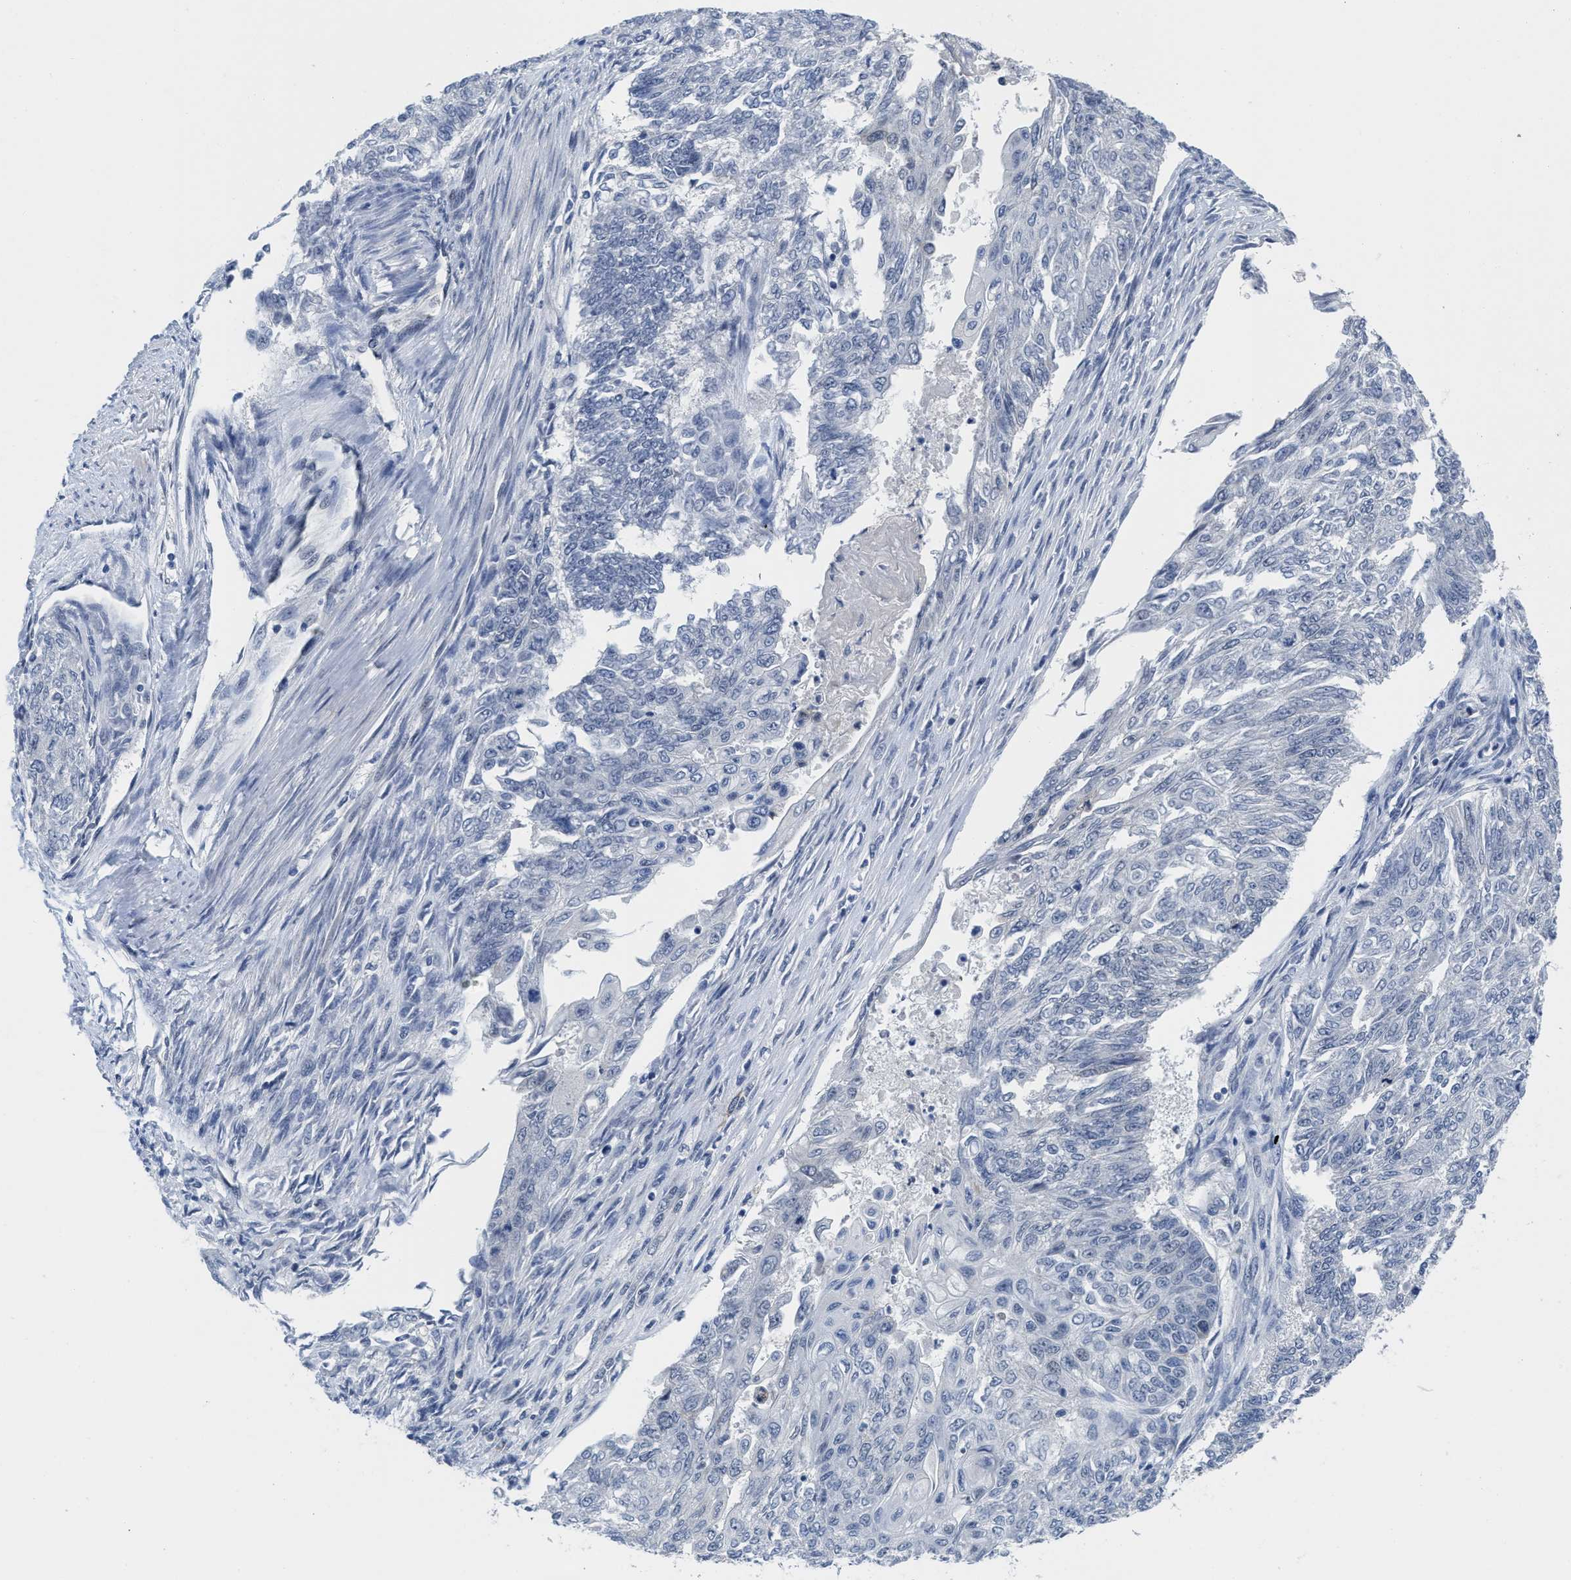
{"staining": {"intensity": "negative", "quantity": "none", "location": "none"}, "tissue": "endometrial cancer", "cell_type": "Tumor cells", "image_type": "cancer", "snomed": [{"axis": "morphology", "description": "Adenocarcinoma, NOS"}, {"axis": "topography", "description": "Endometrium"}], "caption": "IHC image of human endometrial cancer (adenocarcinoma) stained for a protein (brown), which demonstrates no expression in tumor cells.", "gene": "HIF1A", "patient": {"sex": "female", "age": 32}}